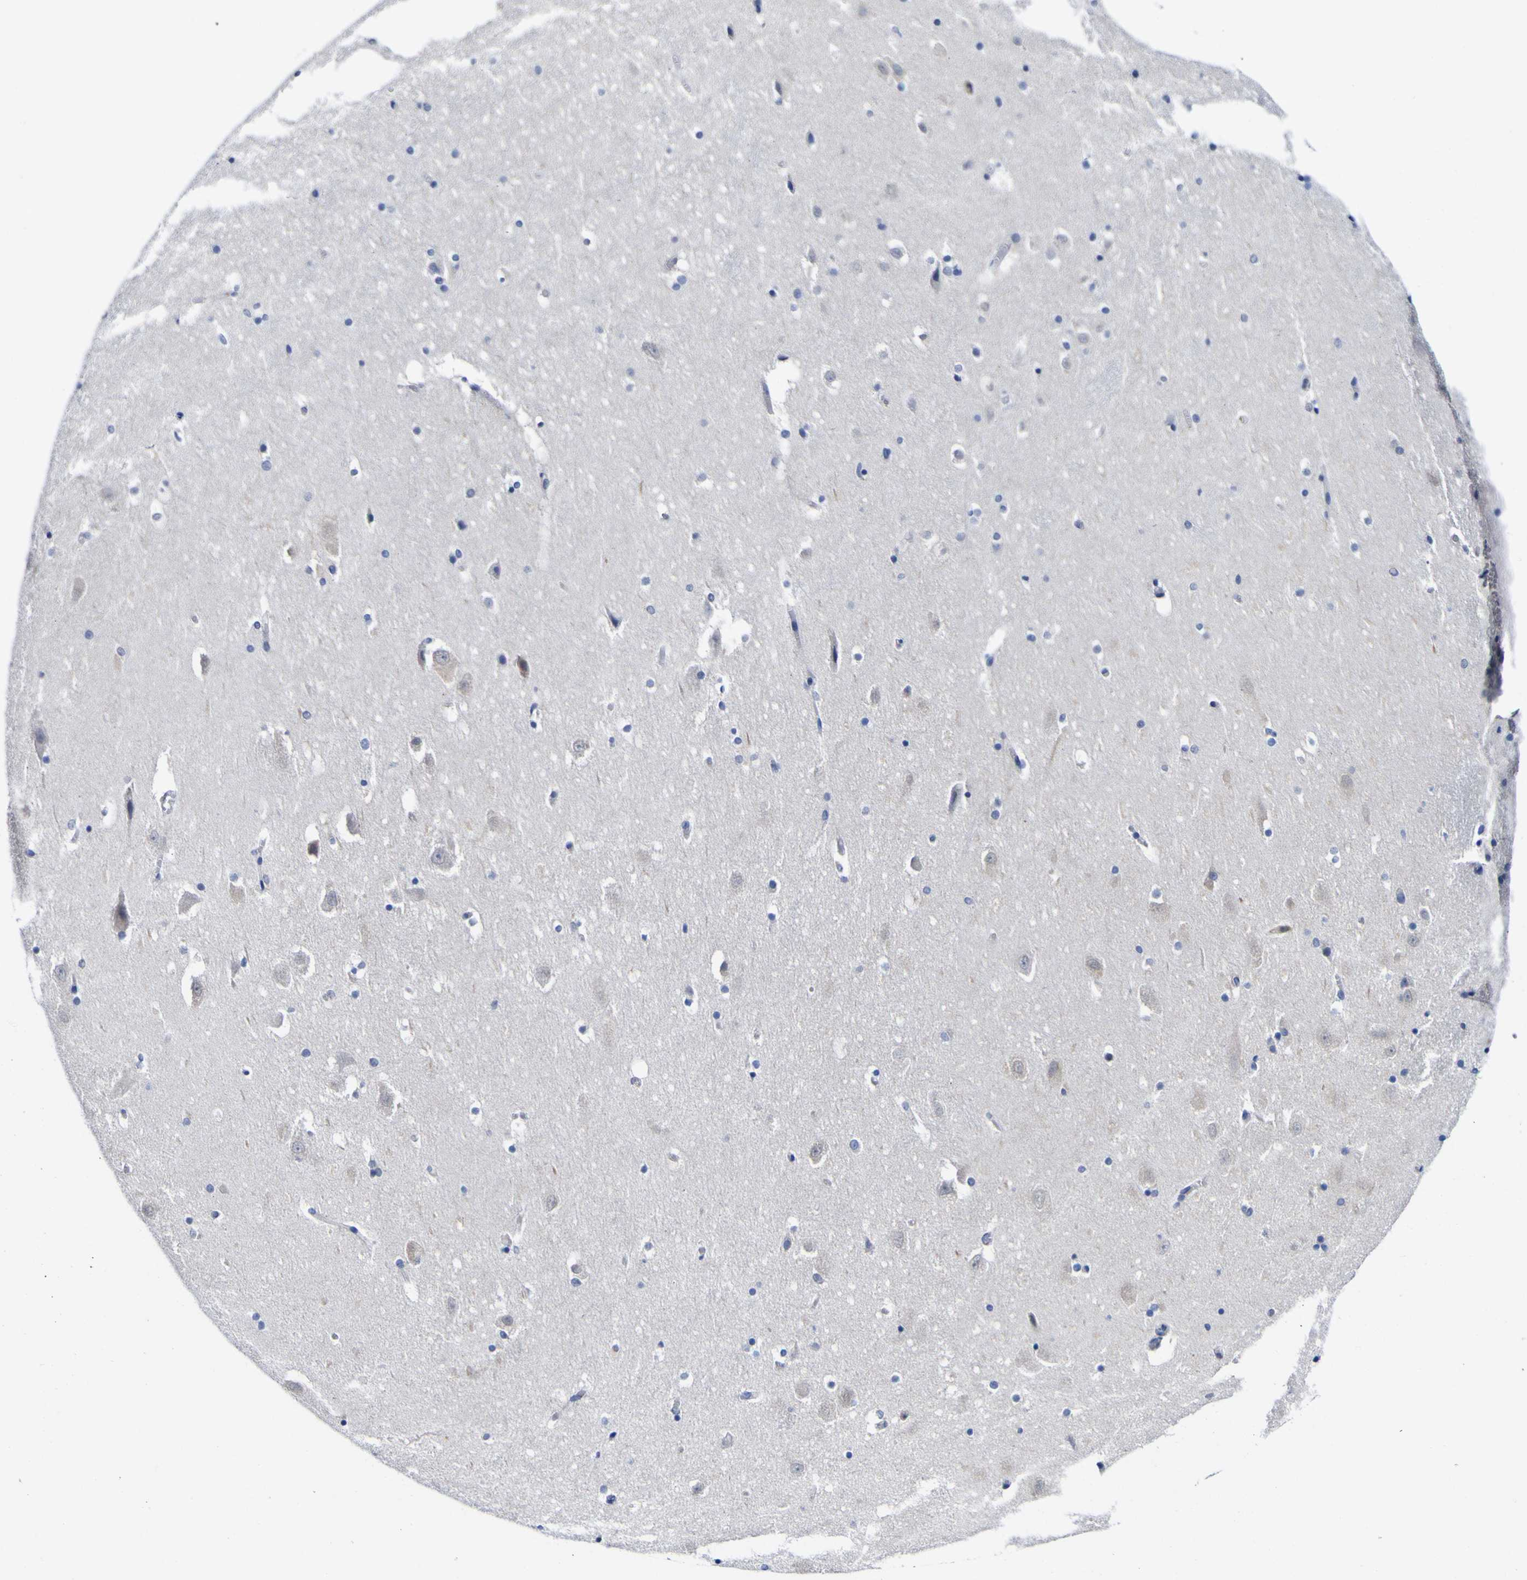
{"staining": {"intensity": "negative", "quantity": "none", "location": "none"}, "tissue": "hippocampus", "cell_type": "Glial cells", "image_type": "normal", "snomed": [{"axis": "morphology", "description": "Normal tissue, NOS"}, {"axis": "topography", "description": "Hippocampus"}], "caption": "High magnification brightfield microscopy of unremarkable hippocampus stained with DAB (3,3'-diaminobenzidine) (brown) and counterstained with hematoxylin (blue): glial cells show no significant positivity.", "gene": "CASP6", "patient": {"sex": "male", "age": 45}}